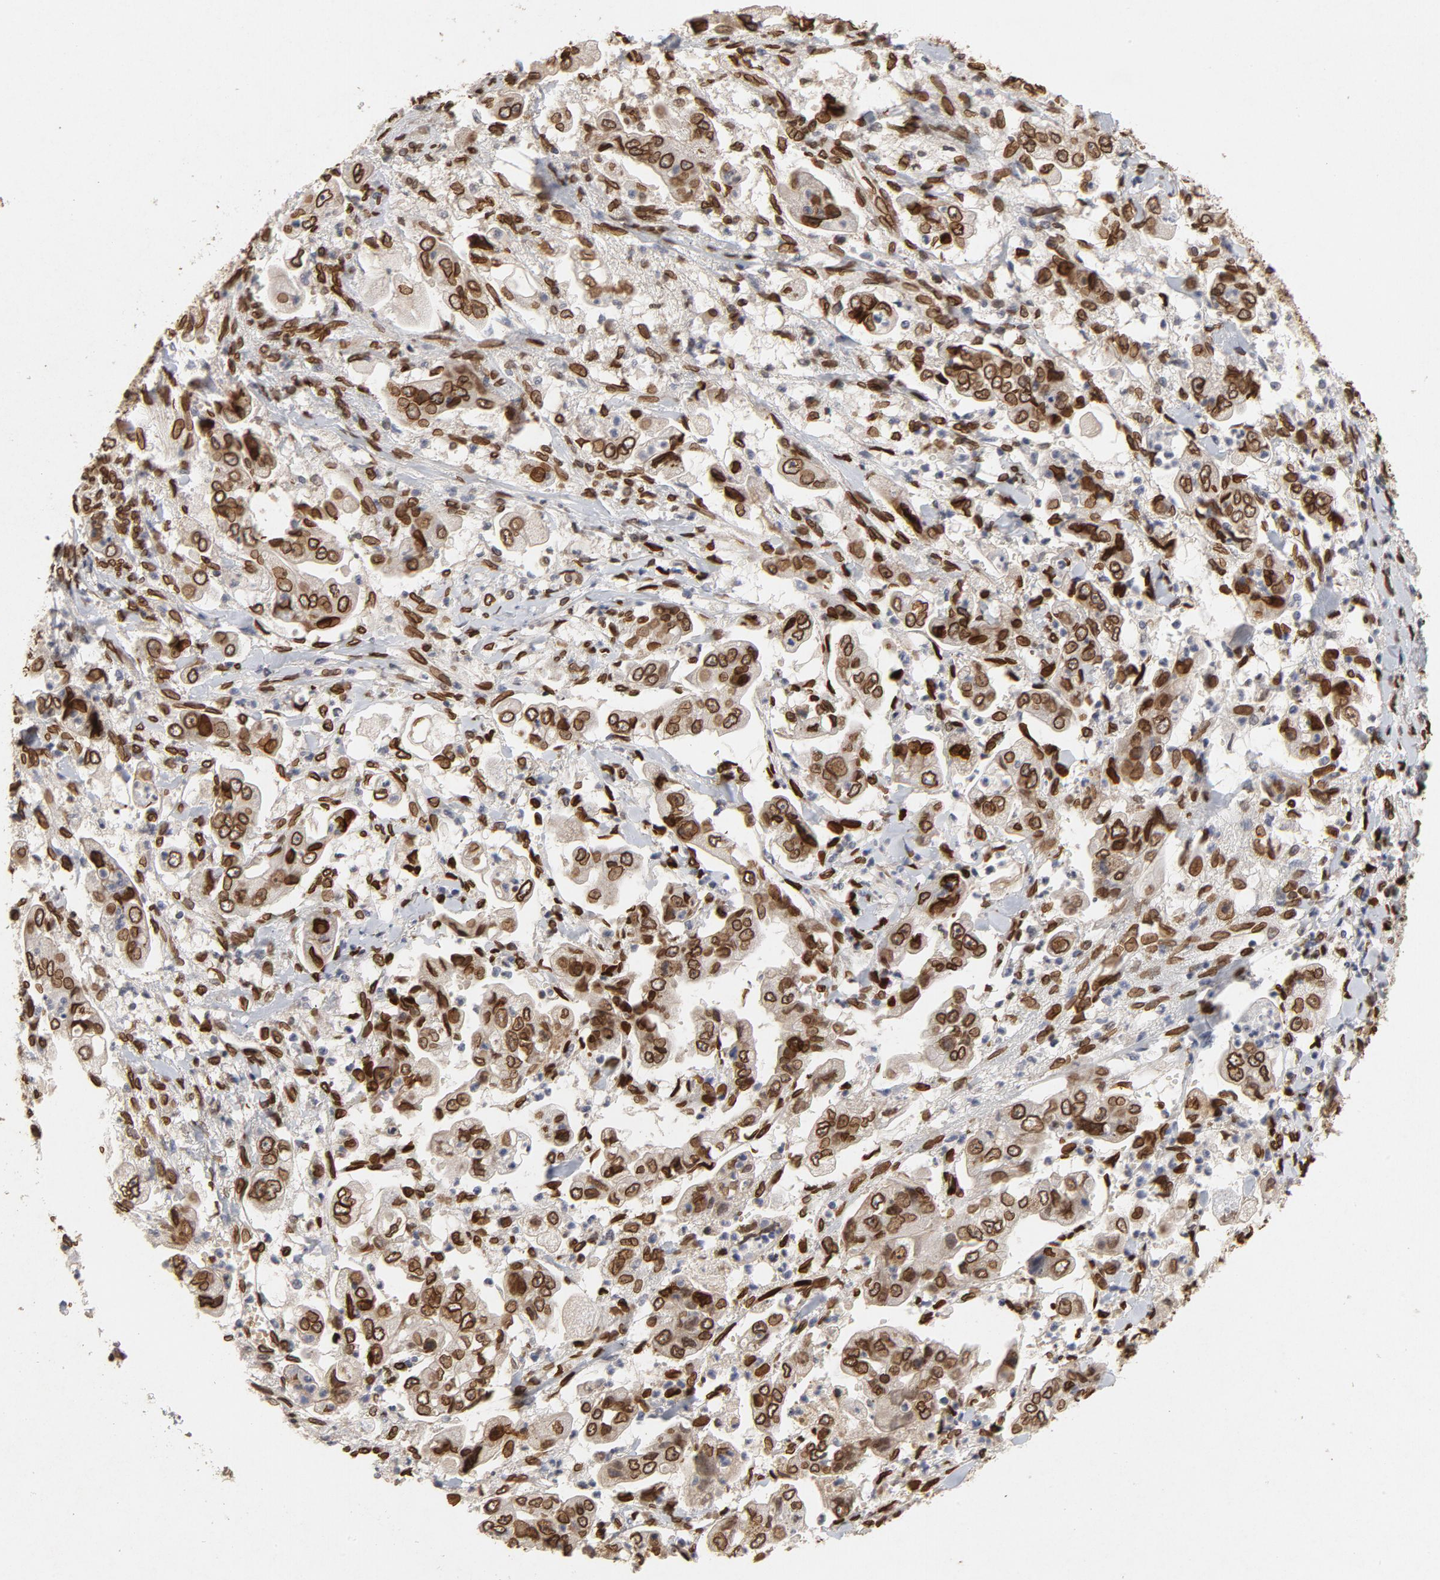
{"staining": {"intensity": "strong", "quantity": ">75%", "location": "cytoplasmic/membranous,nuclear"}, "tissue": "stomach cancer", "cell_type": "Tumor cells", "image_type": "cancer", "snomed": [{"axis": "morphology", "description": "Adenocarcinoma, NOS"}, {"axis": "topography", "description": "Stomach"}], "caption": "Stomach adenocarcinoma tissue exhibits strong cytoplasmic/membranous and nuclear expression in approximately >75% of tumor cells, visualized by immunohistochemistry.", "gene": "LMNA", "patient": {"sex": "male", "age": 62}}